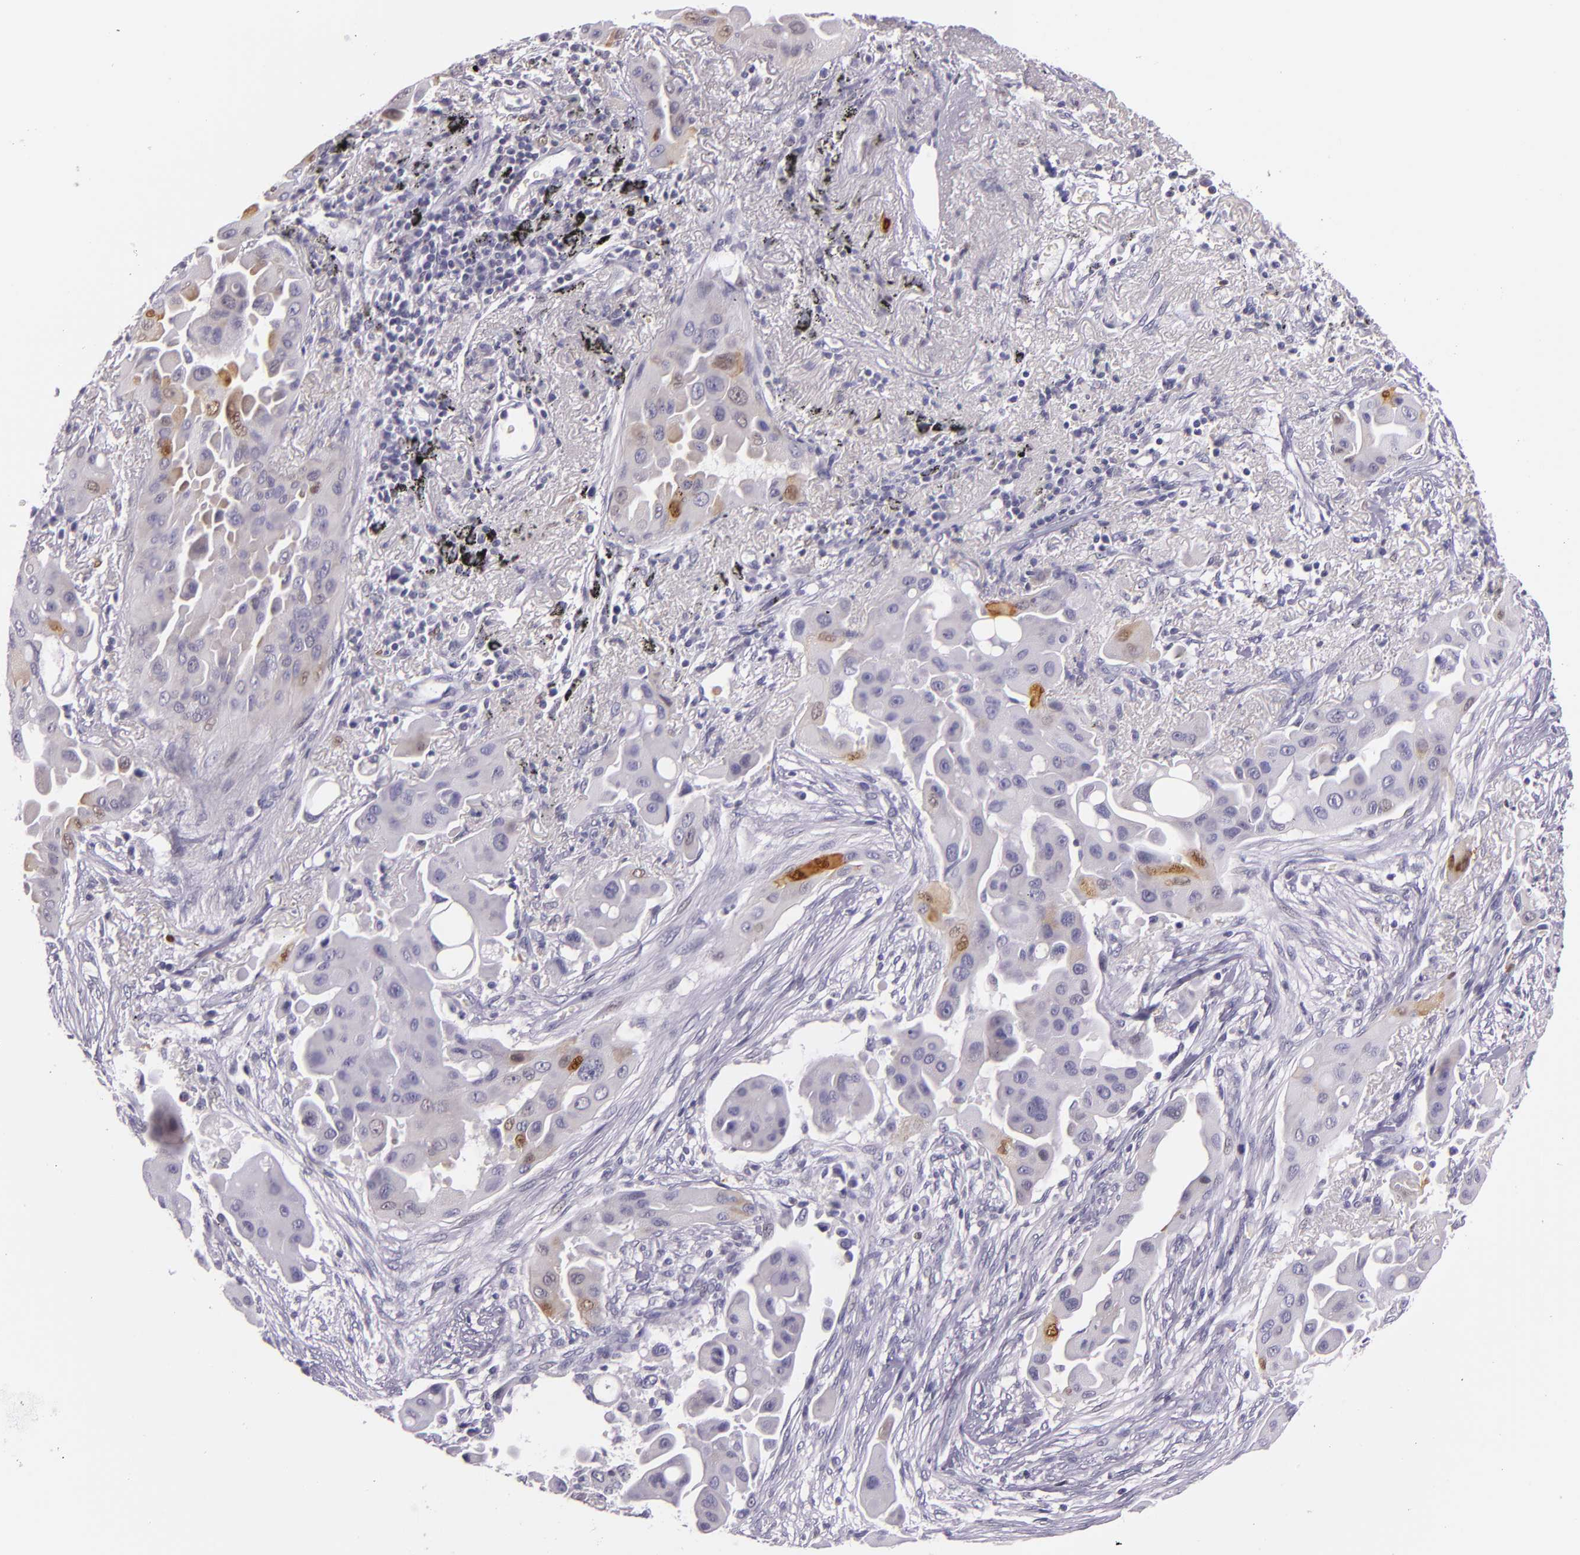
{"staining": {"intensity": "weak", "quantity": "<25%", "location": "nuclear"}, "tissue": "lung cancer", "cell_type": "Tumor cells", "image_type": "cancer", "snomed": [{"axis": "morphology", "description": "Adenocarcinoma, NOS"}, {"axis": "topography", "description": "Lung"}], "caption": "There is no significant expression in tumor cells of adenocarcinoma (lung).", "gene": "MT1A", "patient": {"sex": "male", "age": 68}}